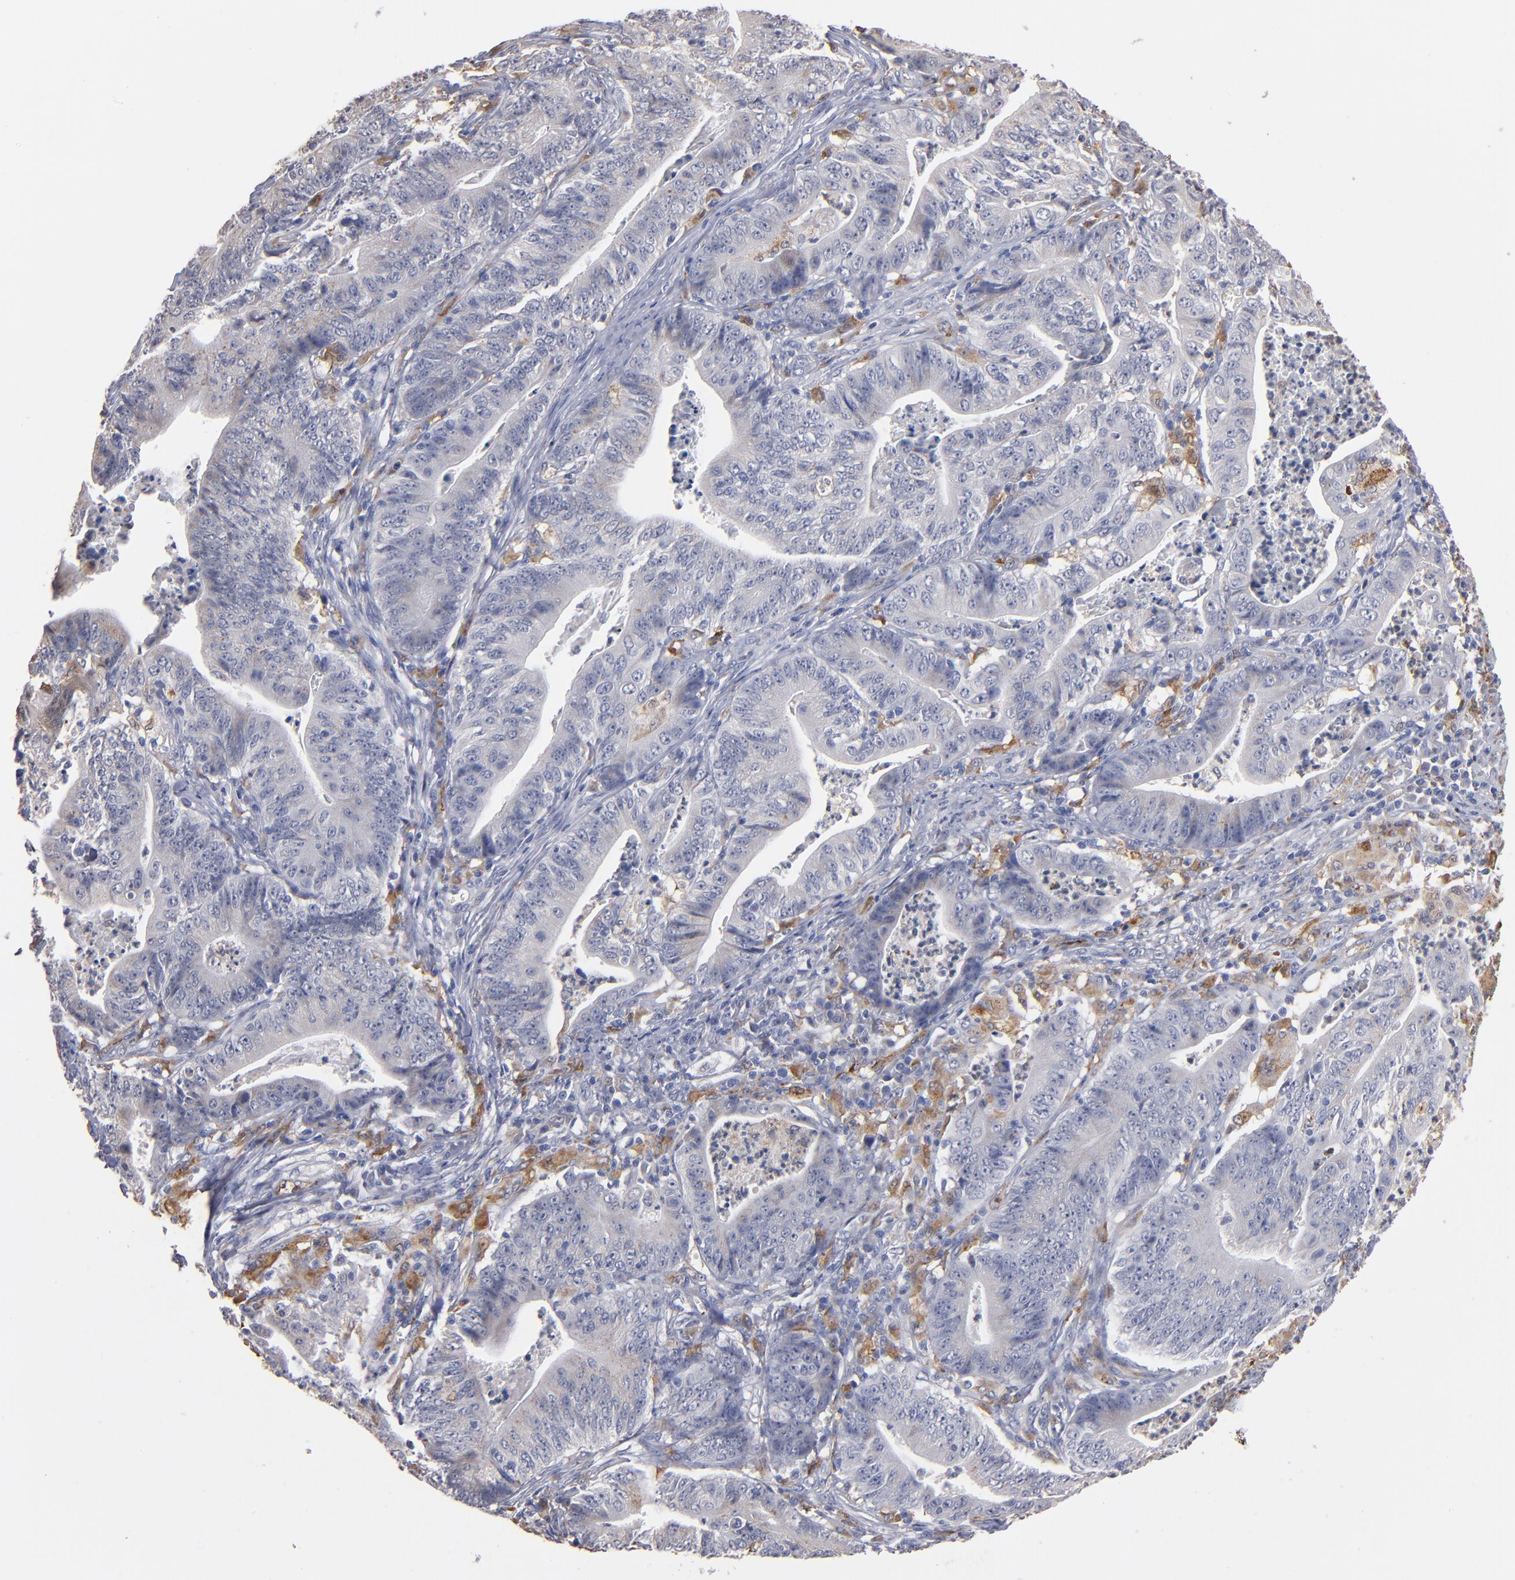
{"staining": {"intensity": "negative", "quantity": "none", "location": "none"}, "tissue": "stomach cancer", "cell_type": "Tumor cells", "image_type": "cancer", "snomed": [{"axis": "morphology", "description": "Adenocarcinoma, NOS"}, {"axis": "topography", "description": "Stomach, lower"}], "caption": "Tumor cells are negative for protein expression in human adenocarcinoma (stomach).", "gene": "SELP", "patient": {"sex": "female", "age": 86}}